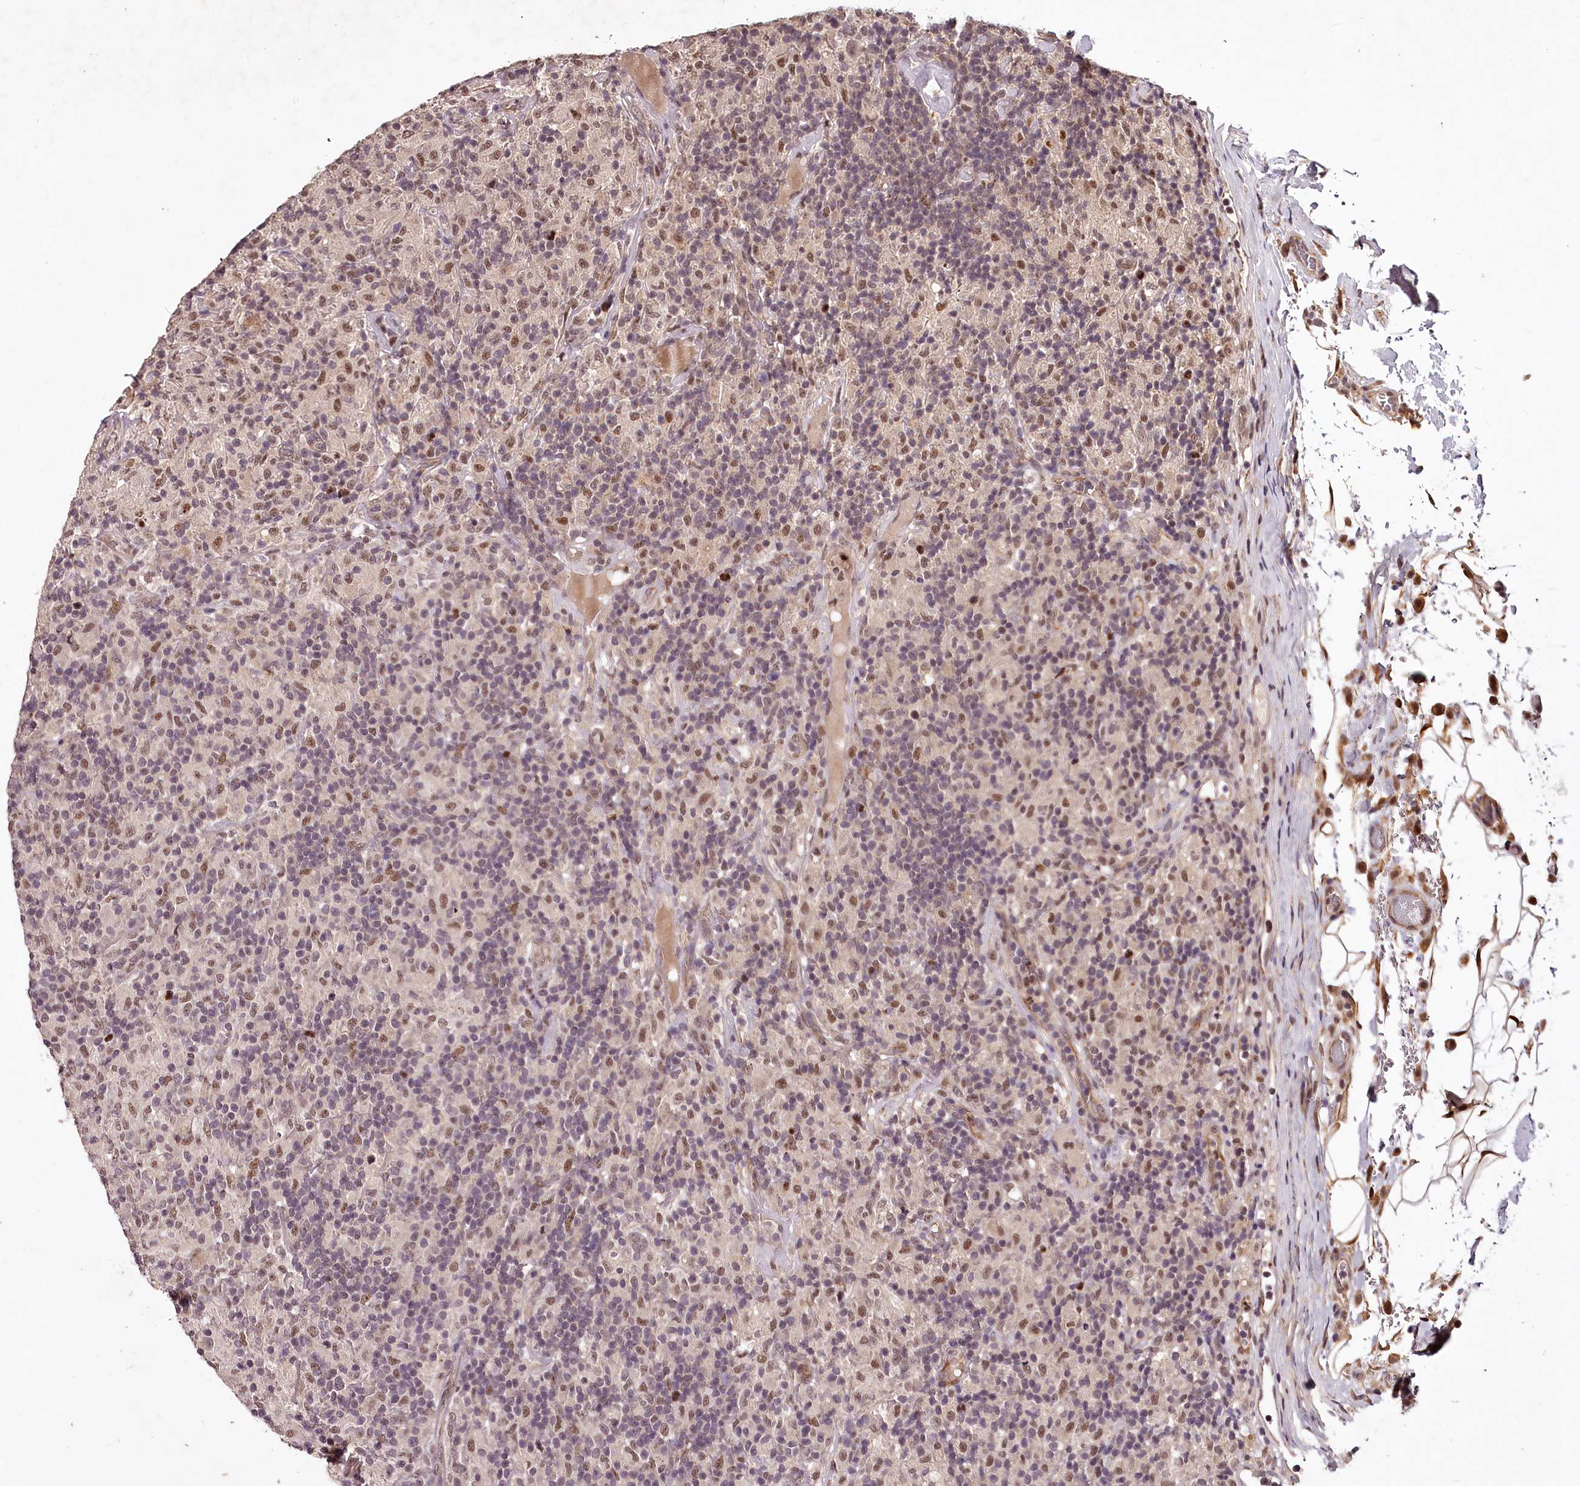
{"staining": {"intensity": "weak", "quantity": "25%-75%", "location": "nuclear"}, "tissue": "lymphoma", "cell_type": "Tumor cells", "image_type": "cancer", "snomed": [{"axis": "morphology", "description": "Hodgkin's disease, NOS"}, {"axis": "topography", "description": "Lymph node"}], "caption": "High-power microscopy captured an IHC micrograph of Hodgkin's disease, revealing weak nuclear expression in approximately 25%-75% of tumor cells.", "gene": "MAML3", "patient": {"sex": "male", "age": 70}}